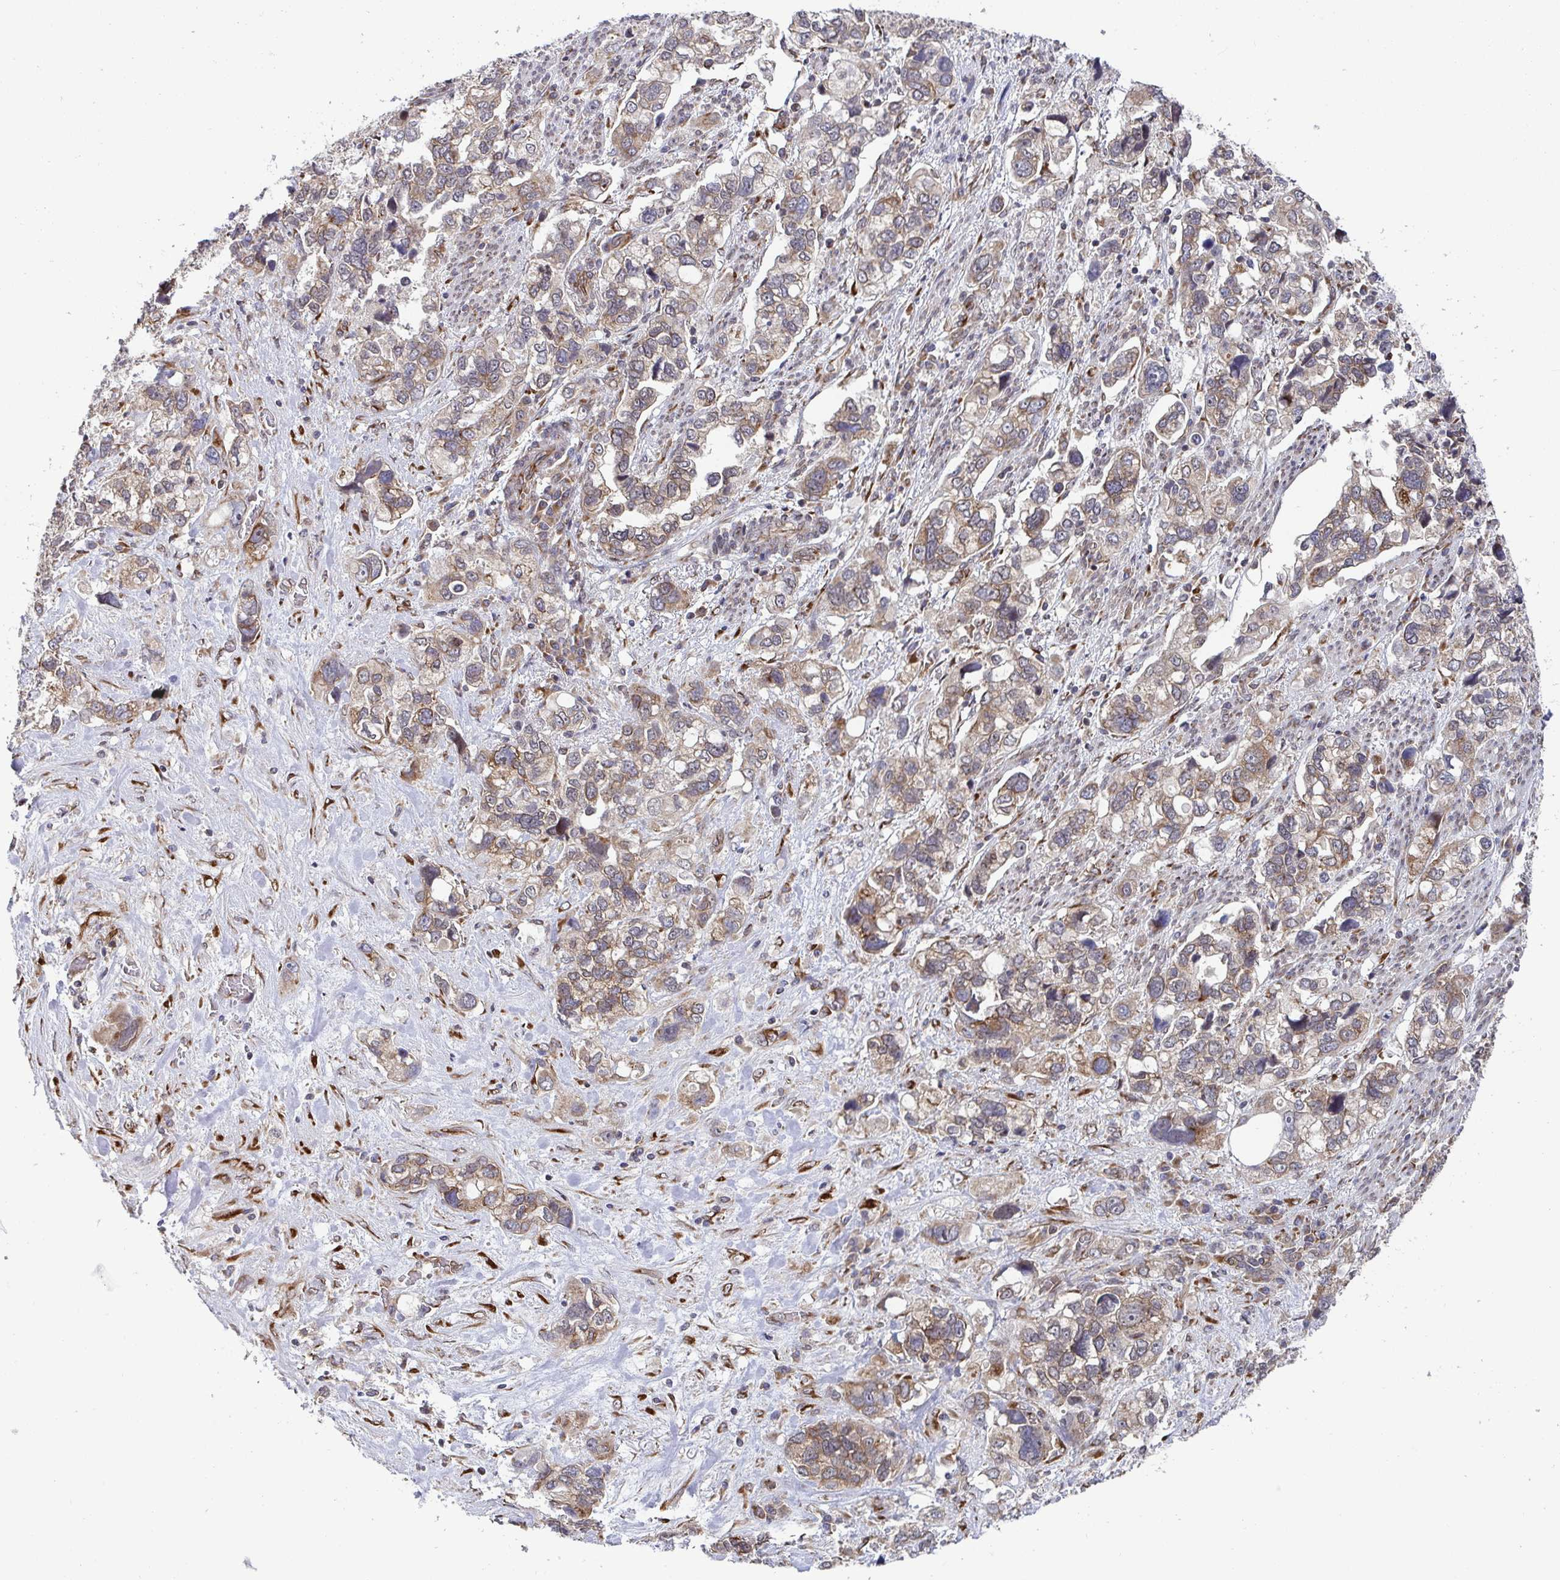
{"staining": {"intensity": "moderate", "quantity": "25%-75%", "location": "cytoplasmic/membranous"}, "tissue": "stomach cancer", "cell_type": "Tumor cells", "image_type": "cancer", "snomed": [{"axis": "morphology", "description": "Adenocarcinoma, NOS"}, {"axis": "topography", "description": "Stomach, upper"}], "caption": "Stomach cancer (adenocarcinoma) tissue shows moderate cytoplasmic/membranous staining in approximately 25%-75% of tumor cells, visualized by immunohistochemistry.", "gene": "ATP5MJ", "patient": {"sex": "female", "age": 81}}